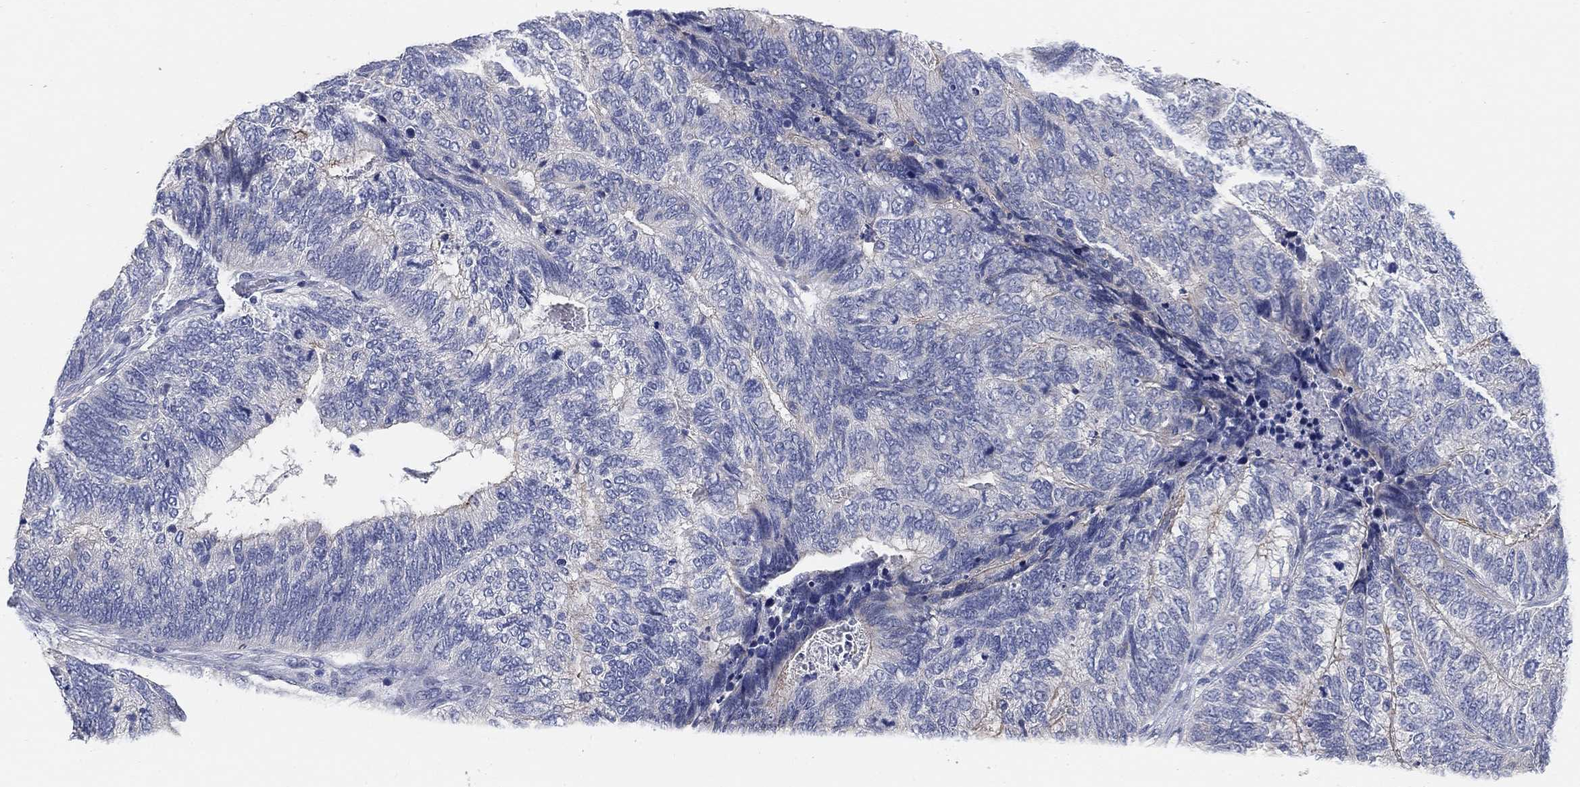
{"staining": {"intensity": "negative", "quantity": "none", "location": "none"}, "tissue": "colorectal cancer", "cell_type": "Tumor cells", "image_type": "cancer", "snomed": [{"axis": "morphology", "description": "Adenocarcinoma, NOS"}, {"axis": "topography", "description": "Colon"}], "caption": "The image reveals no staining of tumor cells in colorectal cancer. Brightfield microscopy of immunohistochemistry (IHC) stained with DAB (3,3'-diaminobenzidine) (brown) and hematoxylin (blue), captured at high magnification.", "gene": "CLUL1", "patient": {"sex": "female", "age": 67}}